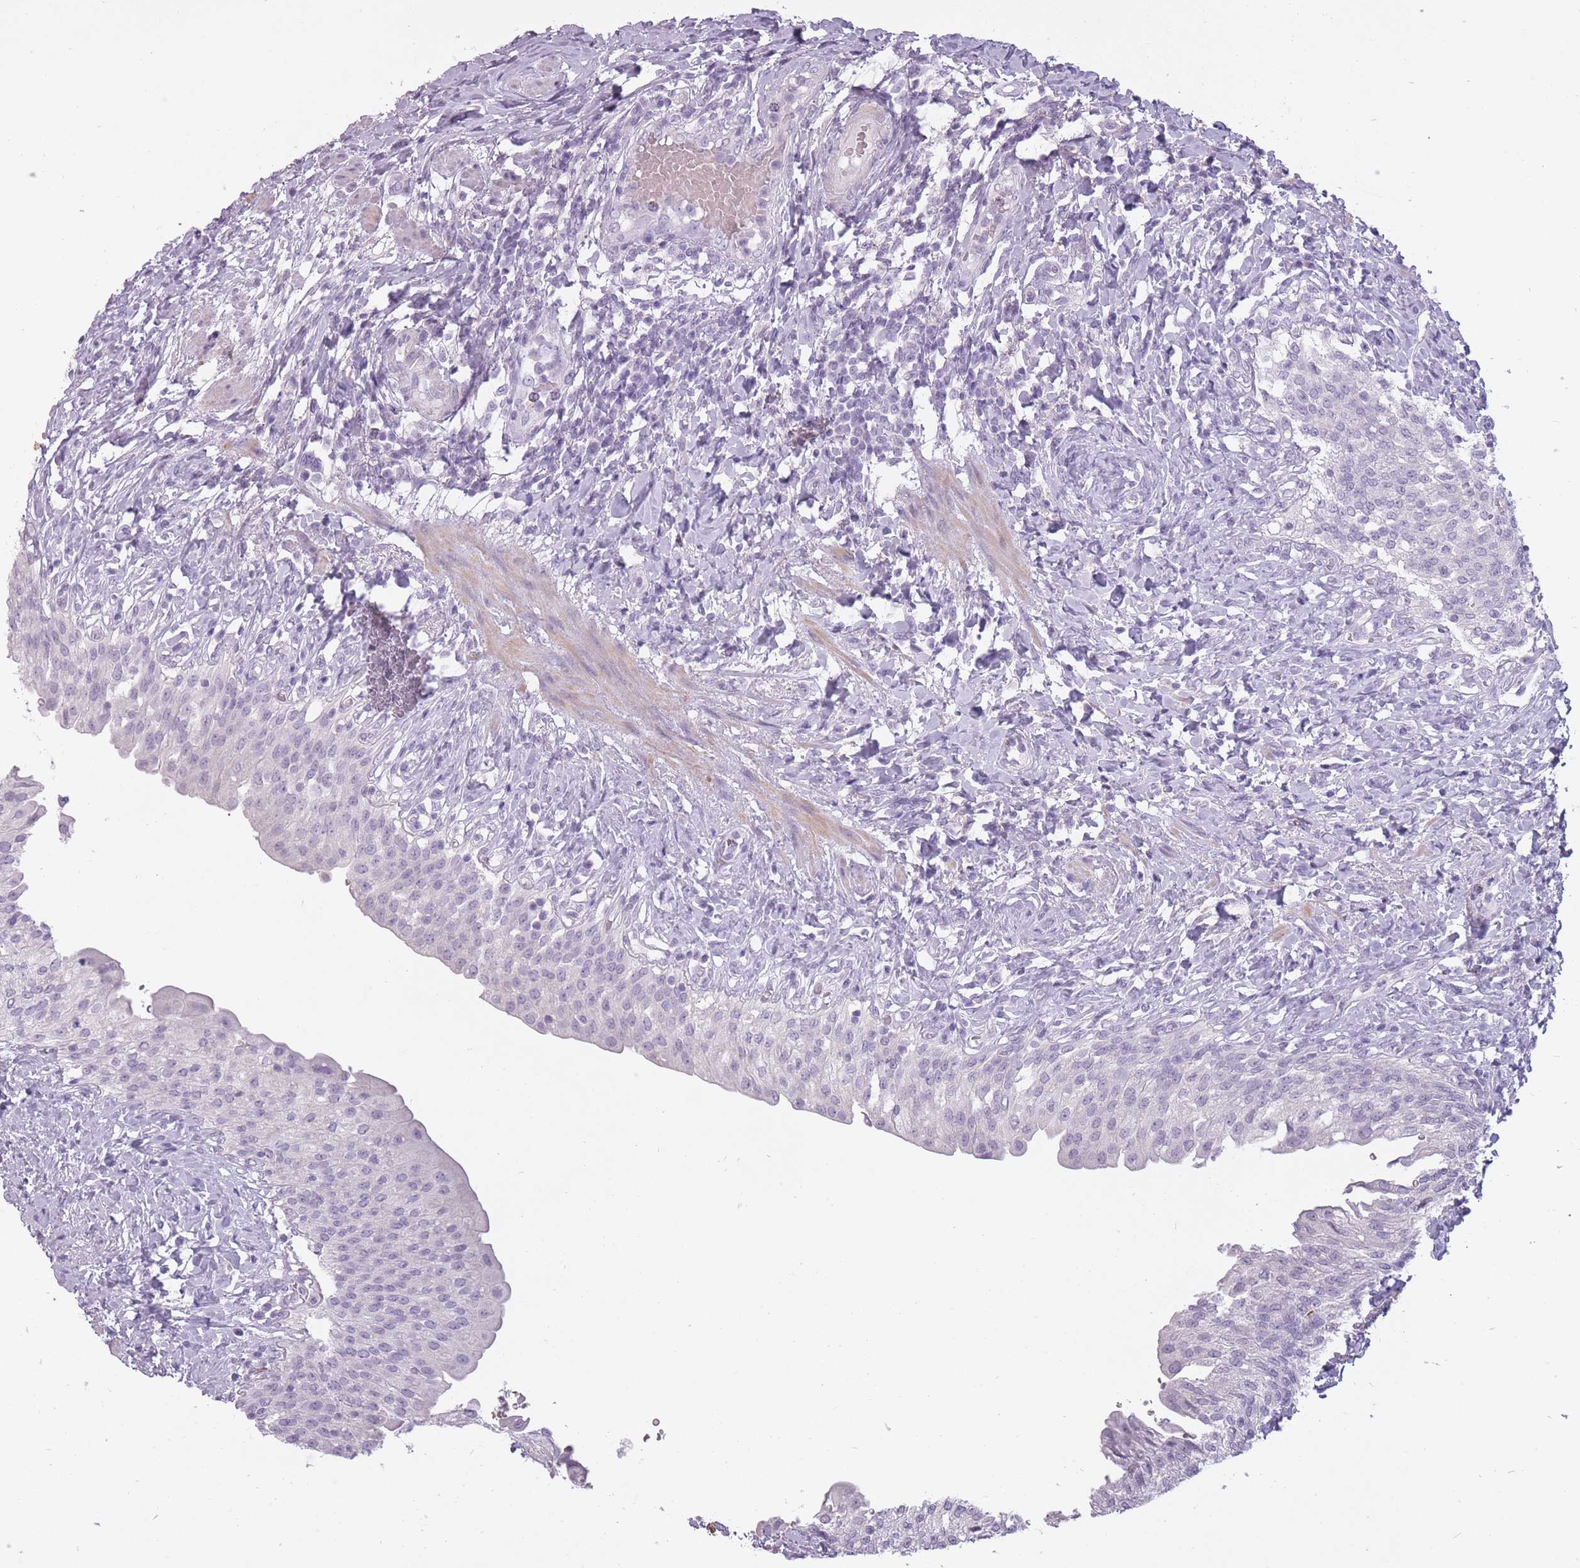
{"staining": {"intensity": "negative", "quantity": "none", "location": "none"}, "tissue": "urinary bladder", "cell_type": "Urothelial cells", "image_type": "normal", "snomed": [{"axis": "morphology", "description": "Normal tissue, NOS"}, {"axis": "morphology", "description": "Inflammation, NOS"}, {"axis": "topography", "description": "Urinary bladder"}], "caption": "High power microscopy photomicrograph of an immunohistochemistry image of normal urinary bladder, revealing no significant expression in urothelial cells.", "gene": "RFX4", "patient": {"sex": "male", "age": 64}}